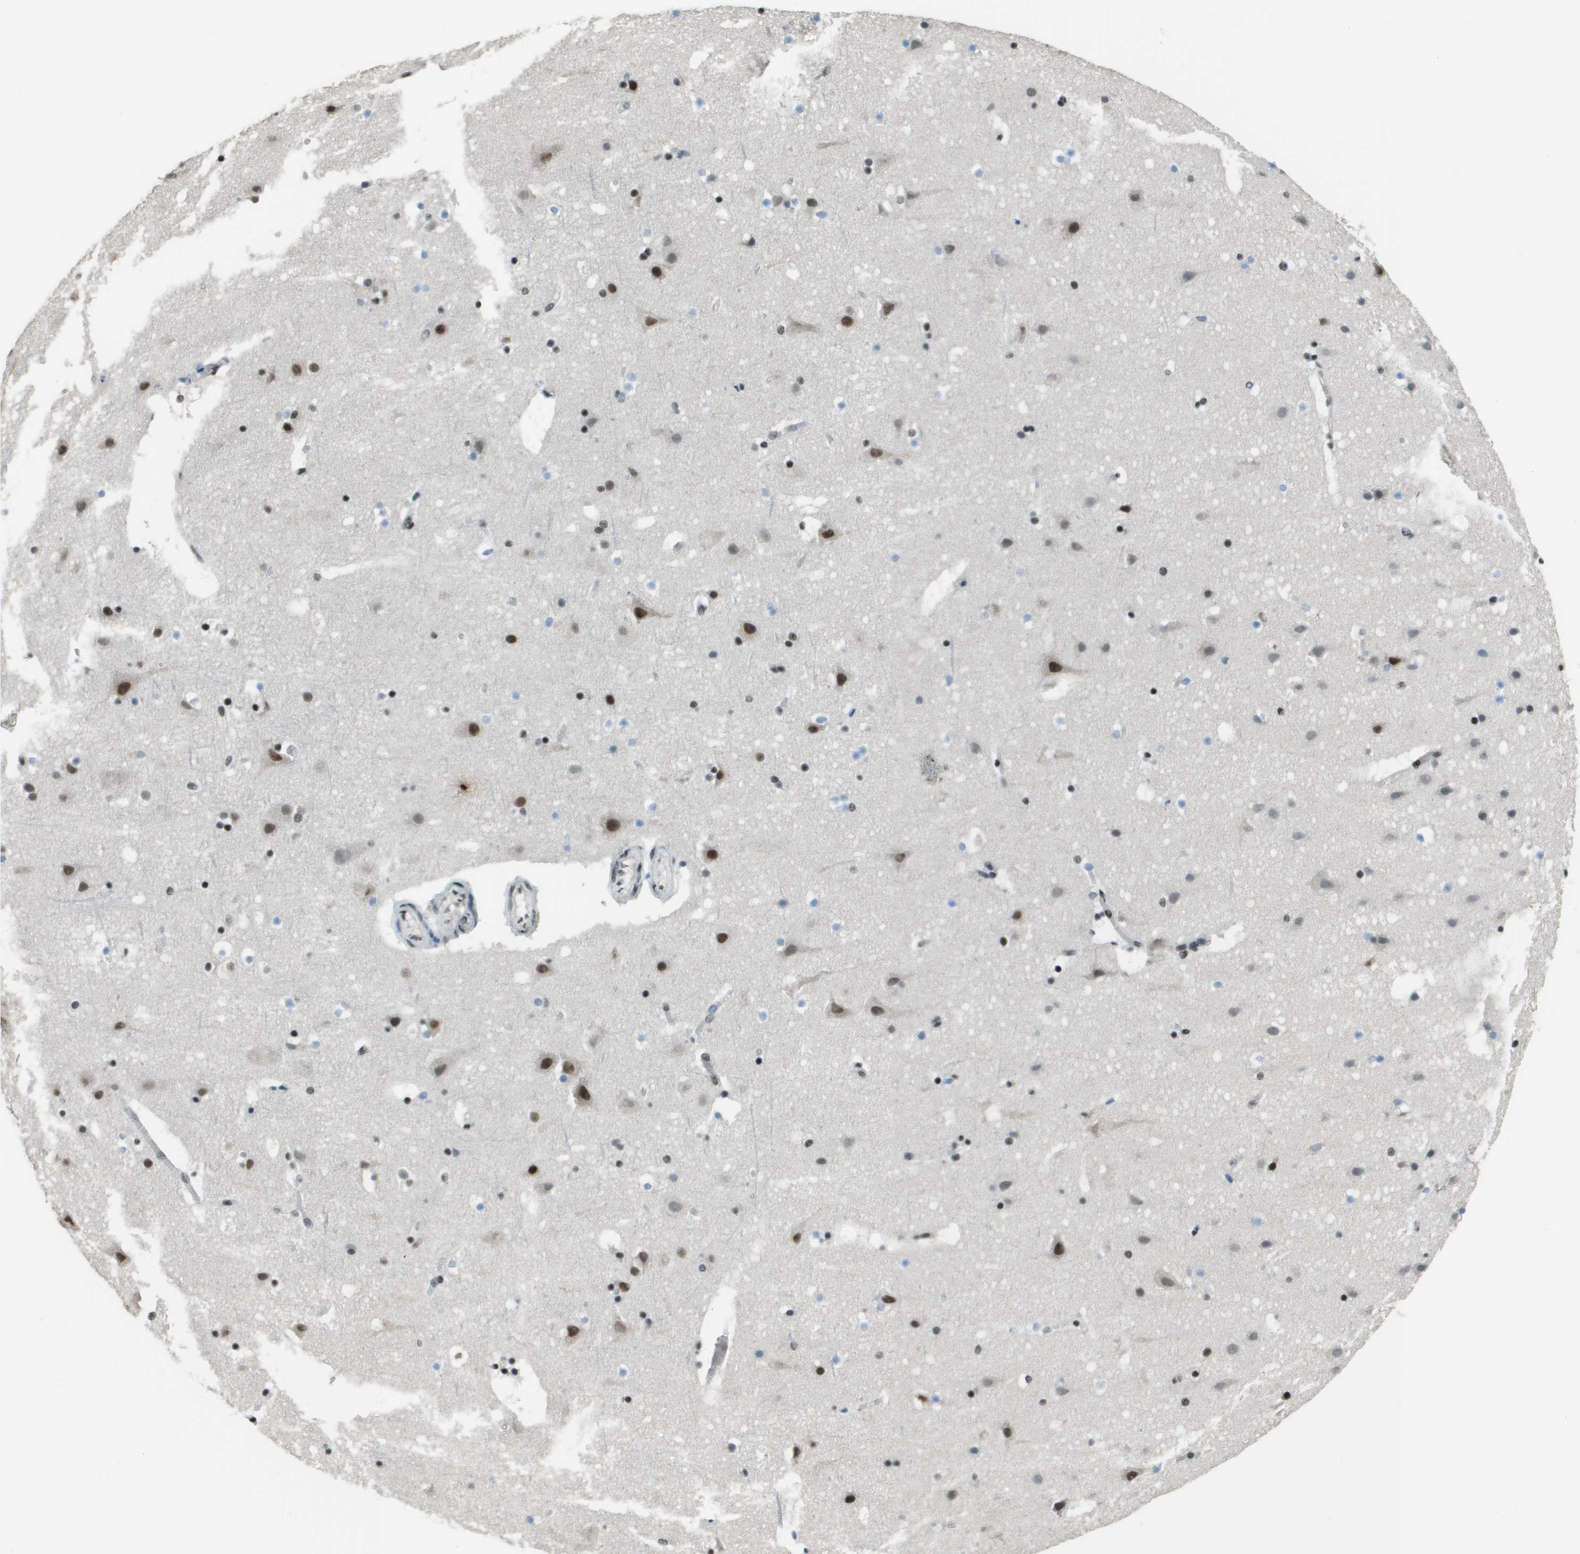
{"staining": {"intensity": "moderate", "quantity": ">75%", "location": "nuclear"}, "tissue": "cerebral cortex", "cell_type": "Endothelial cells", "image_type": "normal", "snomed": [{"axis": "morphology", "description": "Normal tissue, NOS"}, {"axis": "topography", "description": "Cerebral cortex"}], "caption": "IHC of unremarkable human cerebral cortex reveals medium levels of moderate nuclear staining in about >75% of endothelial cells. (DAB (3,3'-diaminobenzidine) = brown stain, brightfield microscopy at high magnification).", "gene": "DEPDC1", "patient": {"sex": "male", "age": 45}}